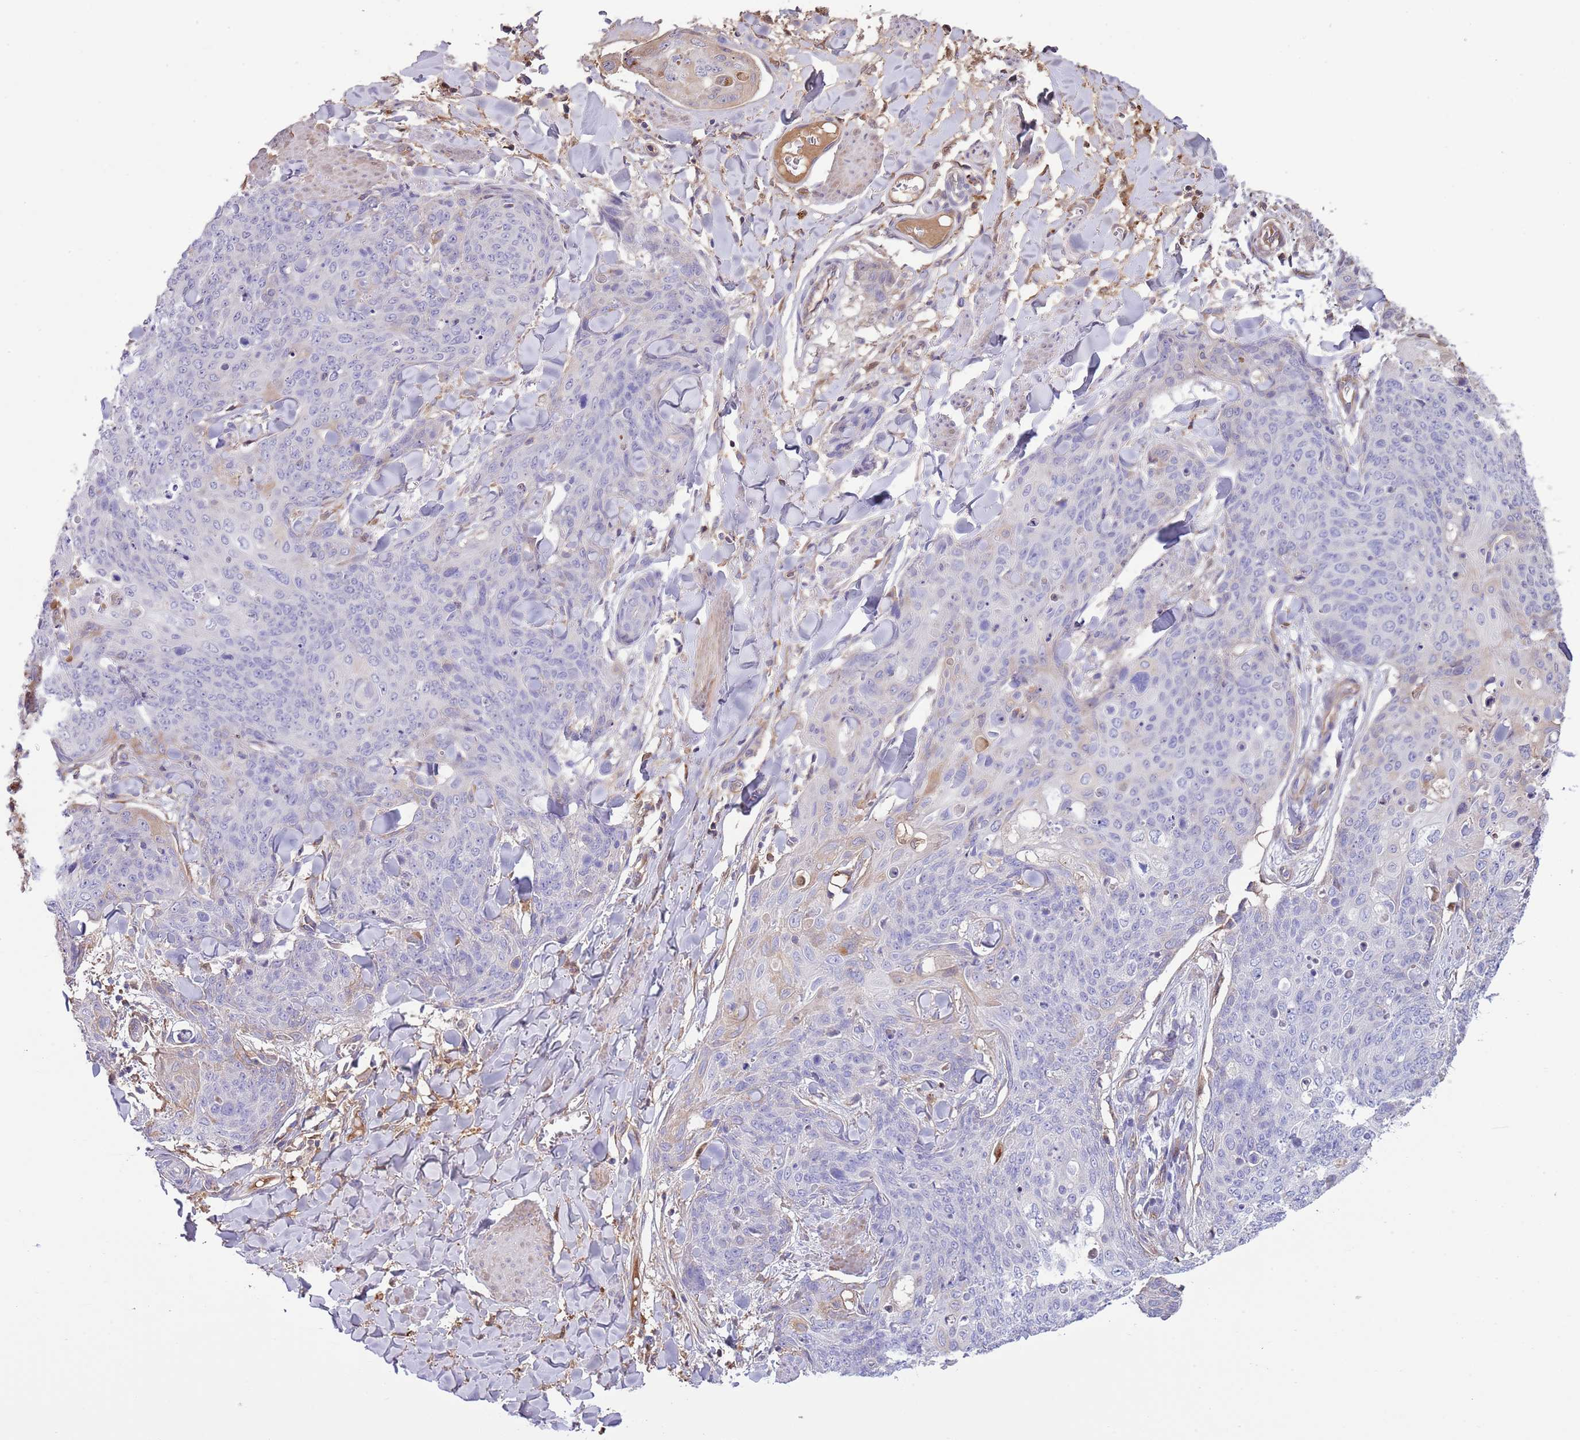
{"staining": {"intensity": "negative", "quantity": "none", "location": "none"}, "tissue": "skin cancer", "cell_type": "Tumor cells", "image_type": "cancer", "snomed": [{"axis": "morphology", "description": "Squamous cell carcinoma, NOS"}, {"axis": "topography", "description": "Skin"}, {"axis": "topography", "description": "Vulva"}], "caption": "Immunohistochemistry (IHC) micrograph of neoplastic tissue: human skin cancer (squamous cell carcinoma) stained with DAB reveals no significant protein expression in tumor cells. The staining was performed using DAB to visualize the protein expression in brown, while the nuclei were stained in blue with hematoxylin (Magnification: 20x).", "gene": "ABHD17C", "patient": {"sex": "female", "age": 85}}